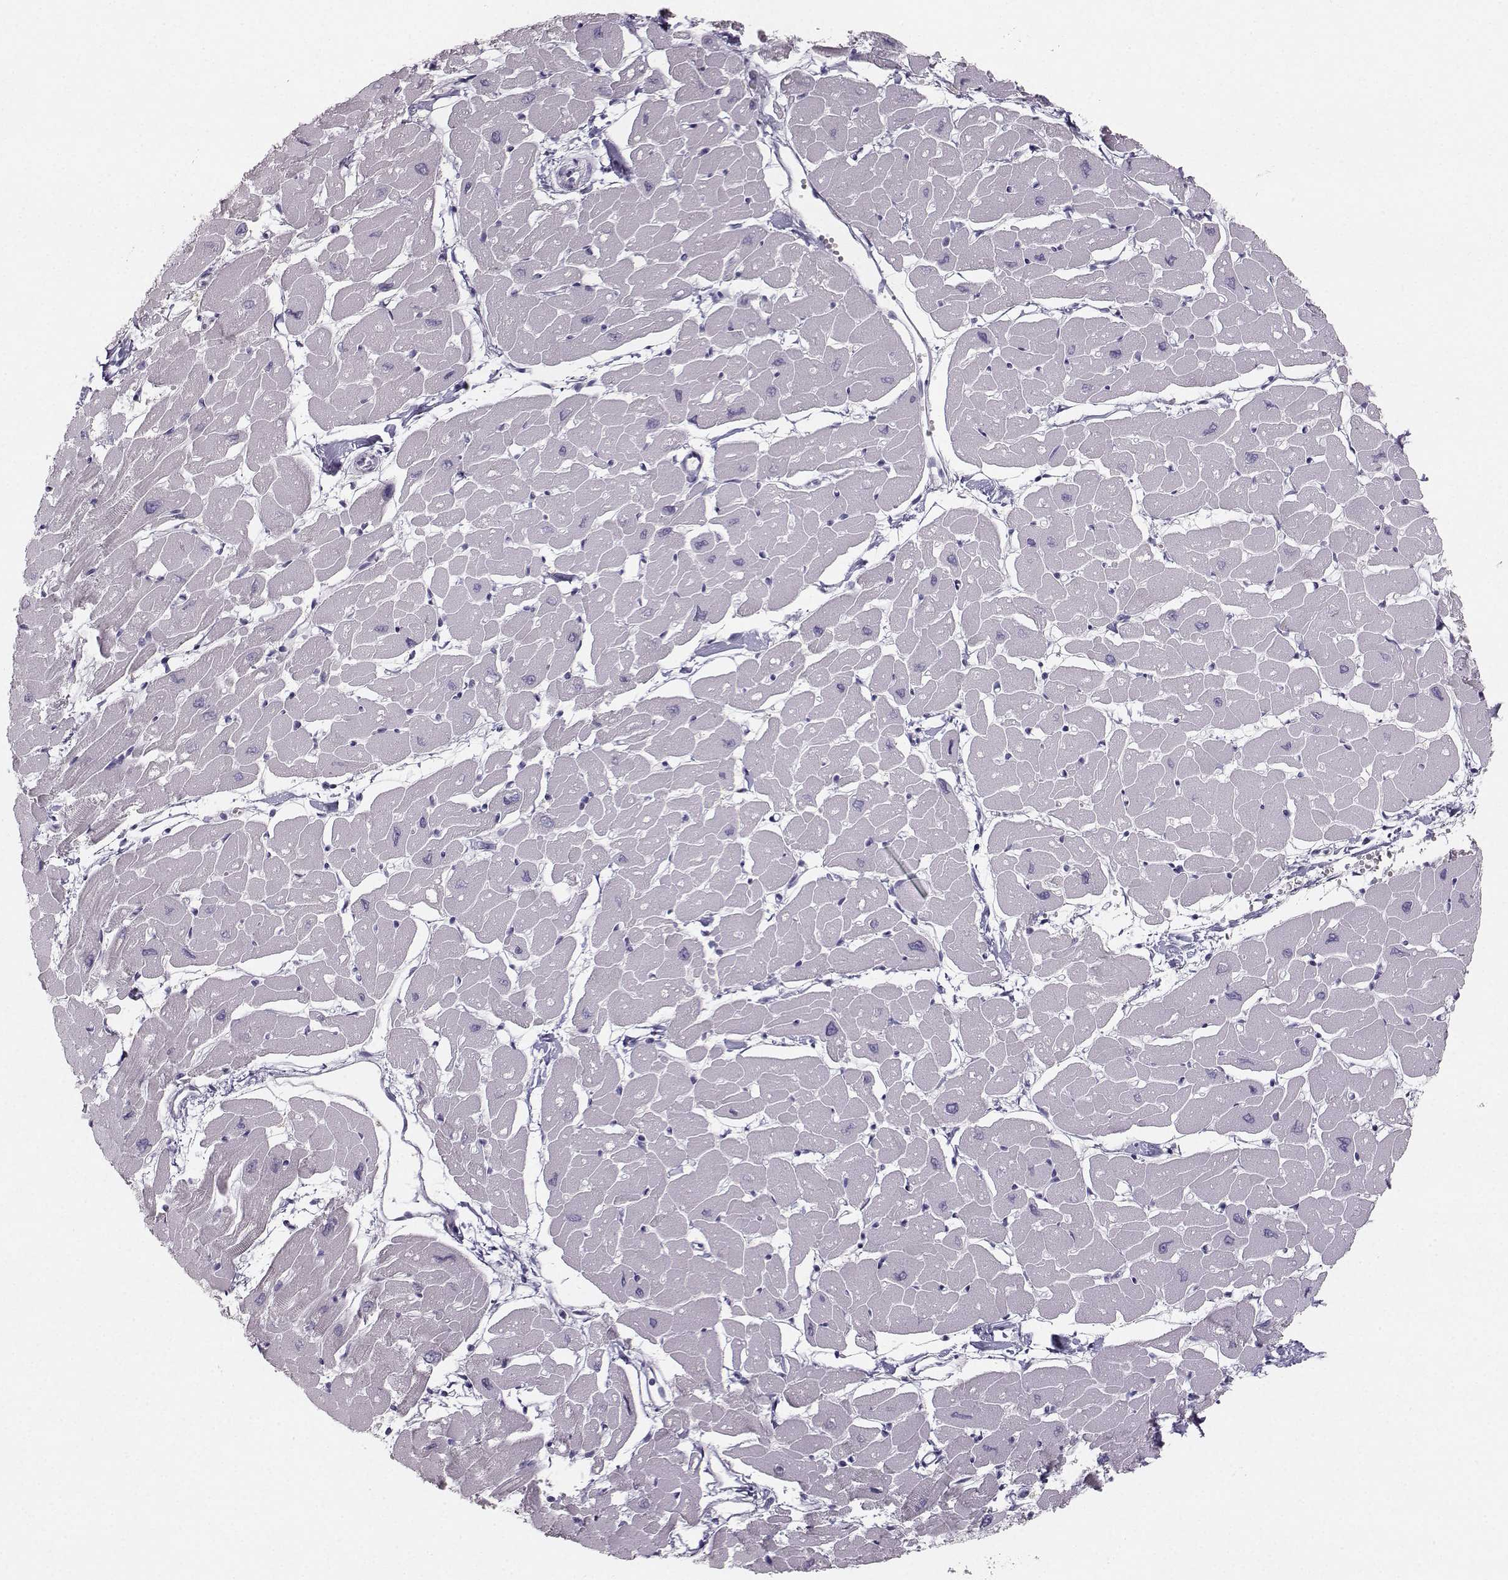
{"staining": {"intensity": "negative", "quantity": "none", "location": "none"}, "tissue": "heart muscle", "cell_type": "Cardiomyocytes", "image_type": "normal", "snomed": [{"axis": "morphology", "description": "Normal tissue, NOS"}, {"axis": "topography", "description": "Heart"}], "caption": "DAB (3,3'-diaminobenzidine) immunohistochemical staining of unremarkable heart muscle demonstrates no significant positivity in cardiomyocytes. (Stains: DAB (3,3'-diaminobenzidine) IHC with hematoxylin counter stain, Microscopy: brightfield microscopy at high magnification).", "gene": "CASR", "patient": {"sex": "male", "age": 57}}